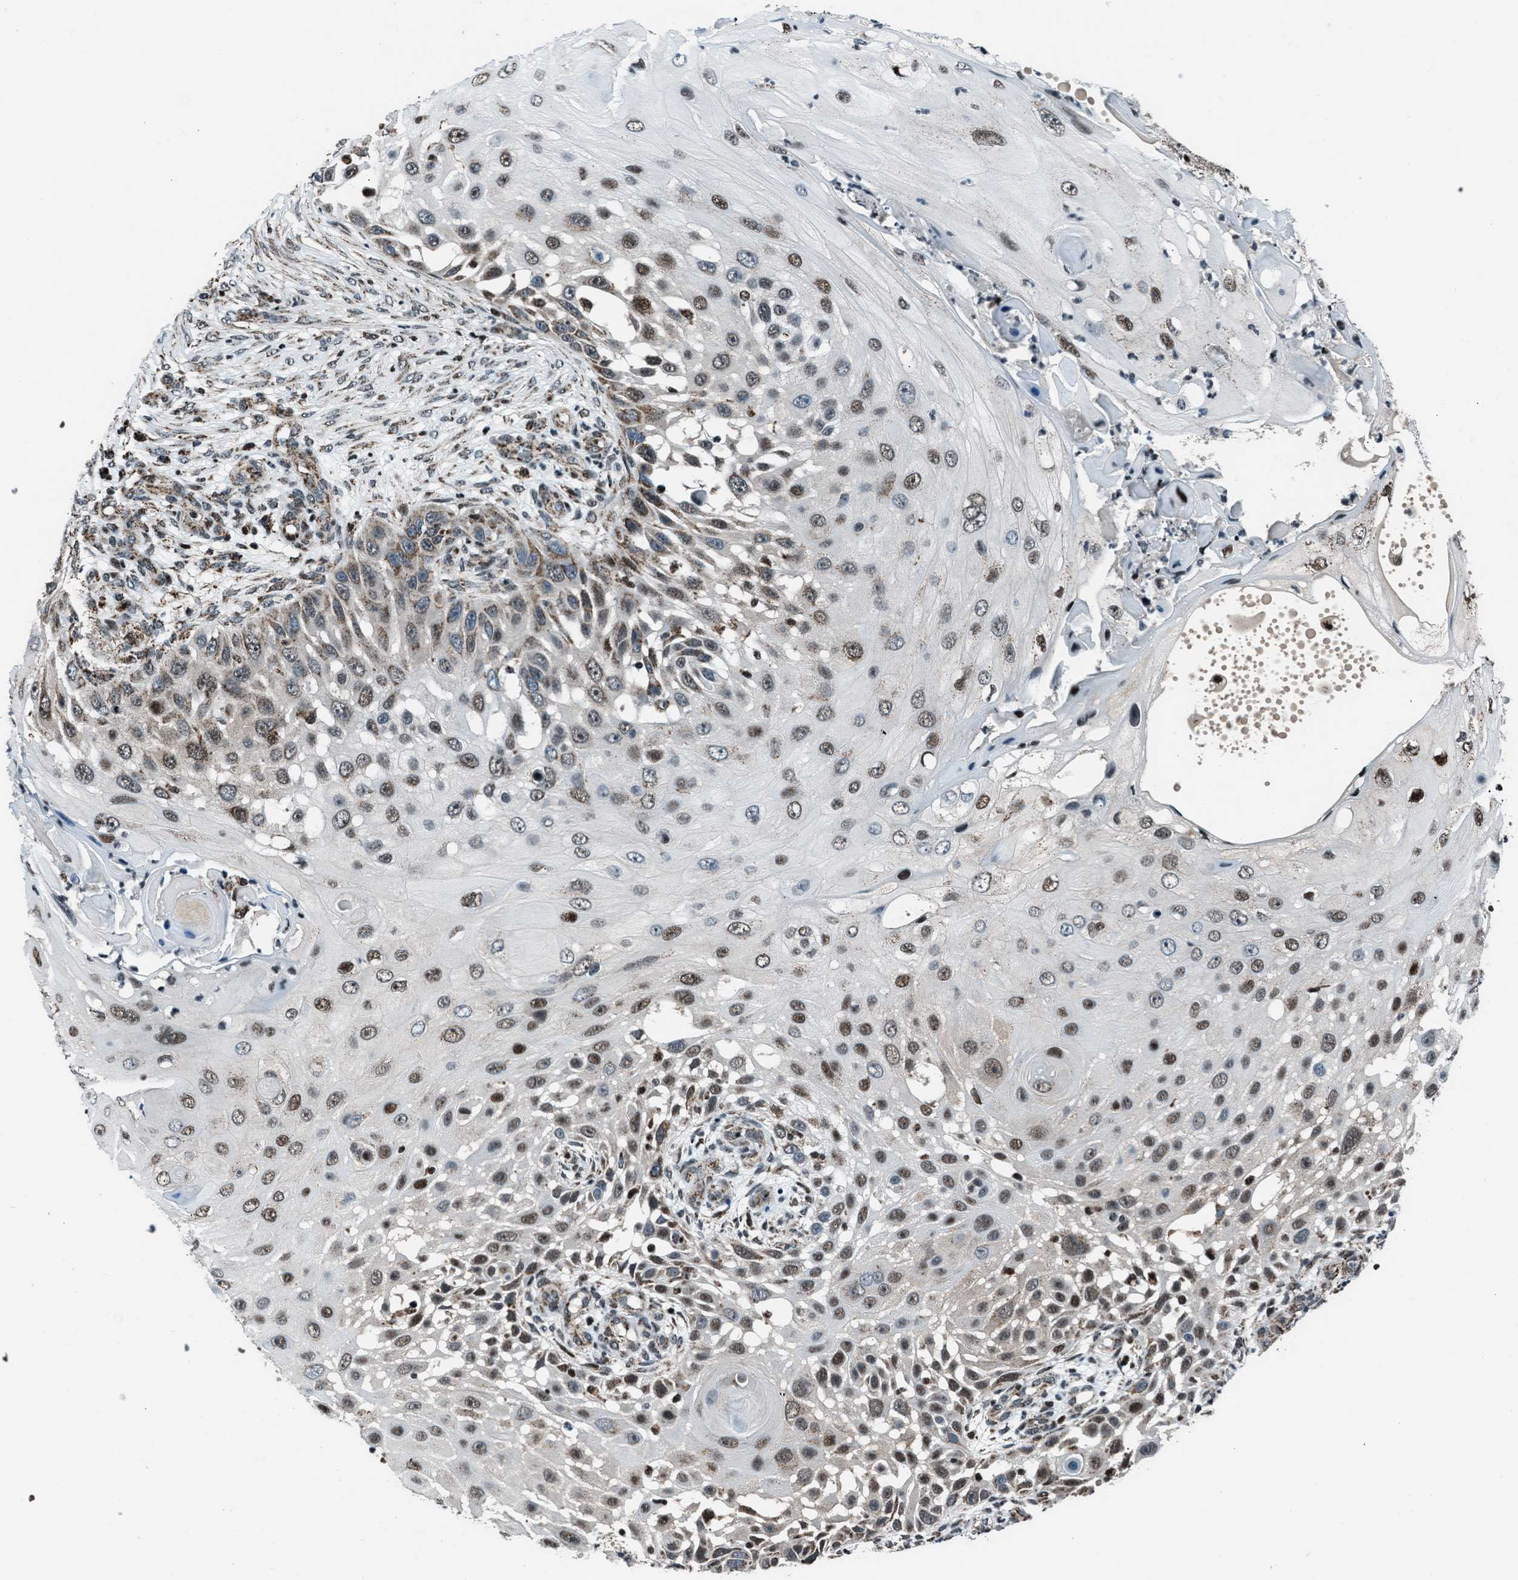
{"staining": {"intensity": "strong", "quantity": ">75%", "location": "cytoplasmic/membranous,nuclear"}, "tissue": "skin cancer", "cell_type": "Tumor cells", "image_type": "cancer", "snomed": [{"axis": "morphology", "description": "Squamous cell carcinoma, NOS"}, {"axis": "topography", "description": "Skin"}], "caption": "The immunohistochemical stain labels strong cytoplasmic/membranous and nuclear expression in tumor cells of skin squamous cell carcinoma tissue. (Stains: DAB (3,3'-diaminobenzidine) in brown, nuclei in blue, Microscopy: brightfield microscopy at high magnification).", "gene": "MORC3", "patient": {"sex": "female", "age": 44}}